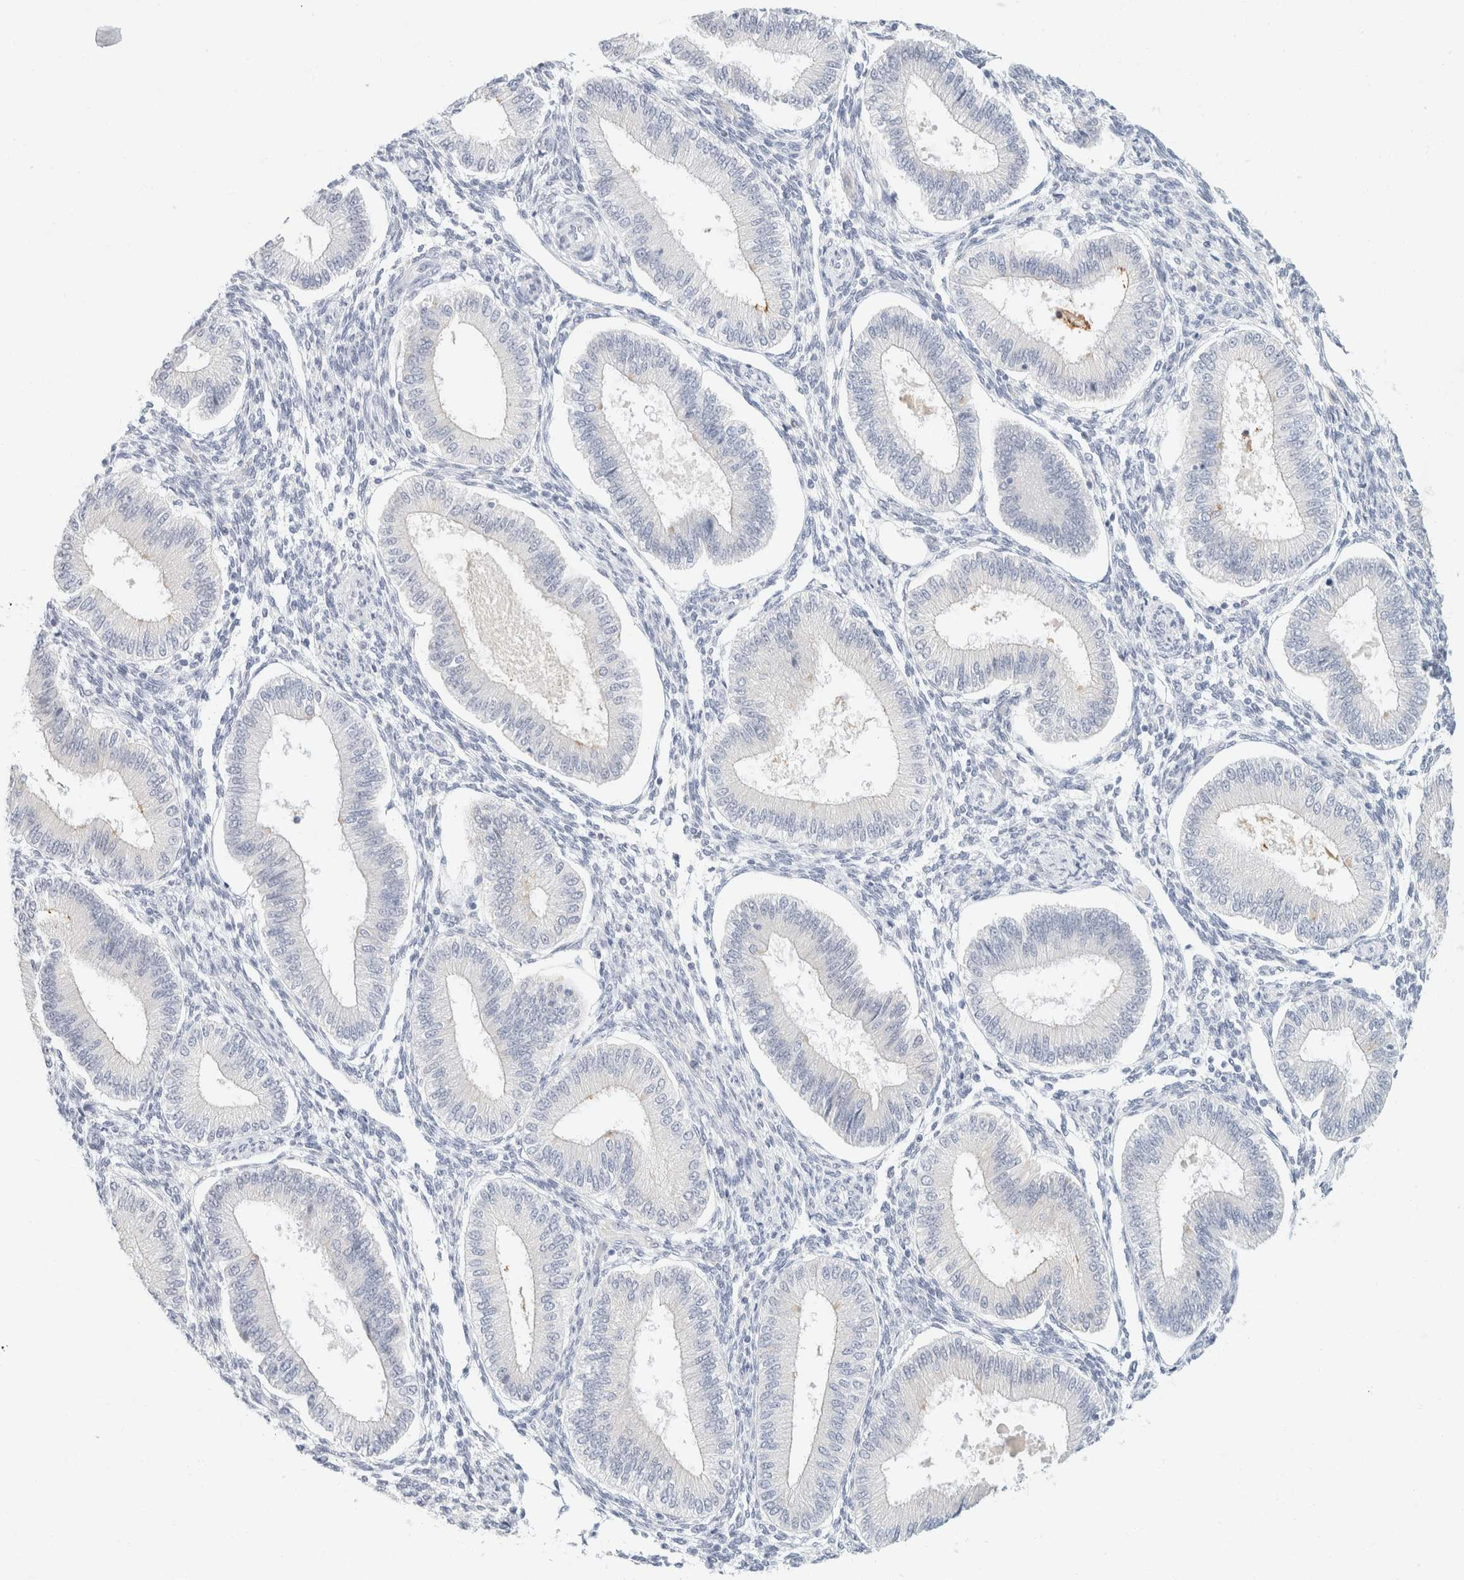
{"staining": {"intensity": "negative", "quantity": "none", "location": "none"}, "tissue": "endometrium", "cell_type": "Cells in endometrial stroma", "image_type": "normal", "snomed": [{"axis": "morphology", "description": "Normal tissue, NOS"}, {"axis": "topography", "description": "Endometrium"}], "caption": "Protein analysis of unremarkable endometrium displays no significant expression in cells in endometrial stroma.", "gene": "KRT20", "patient": {"sex": "female", "age": 39}}